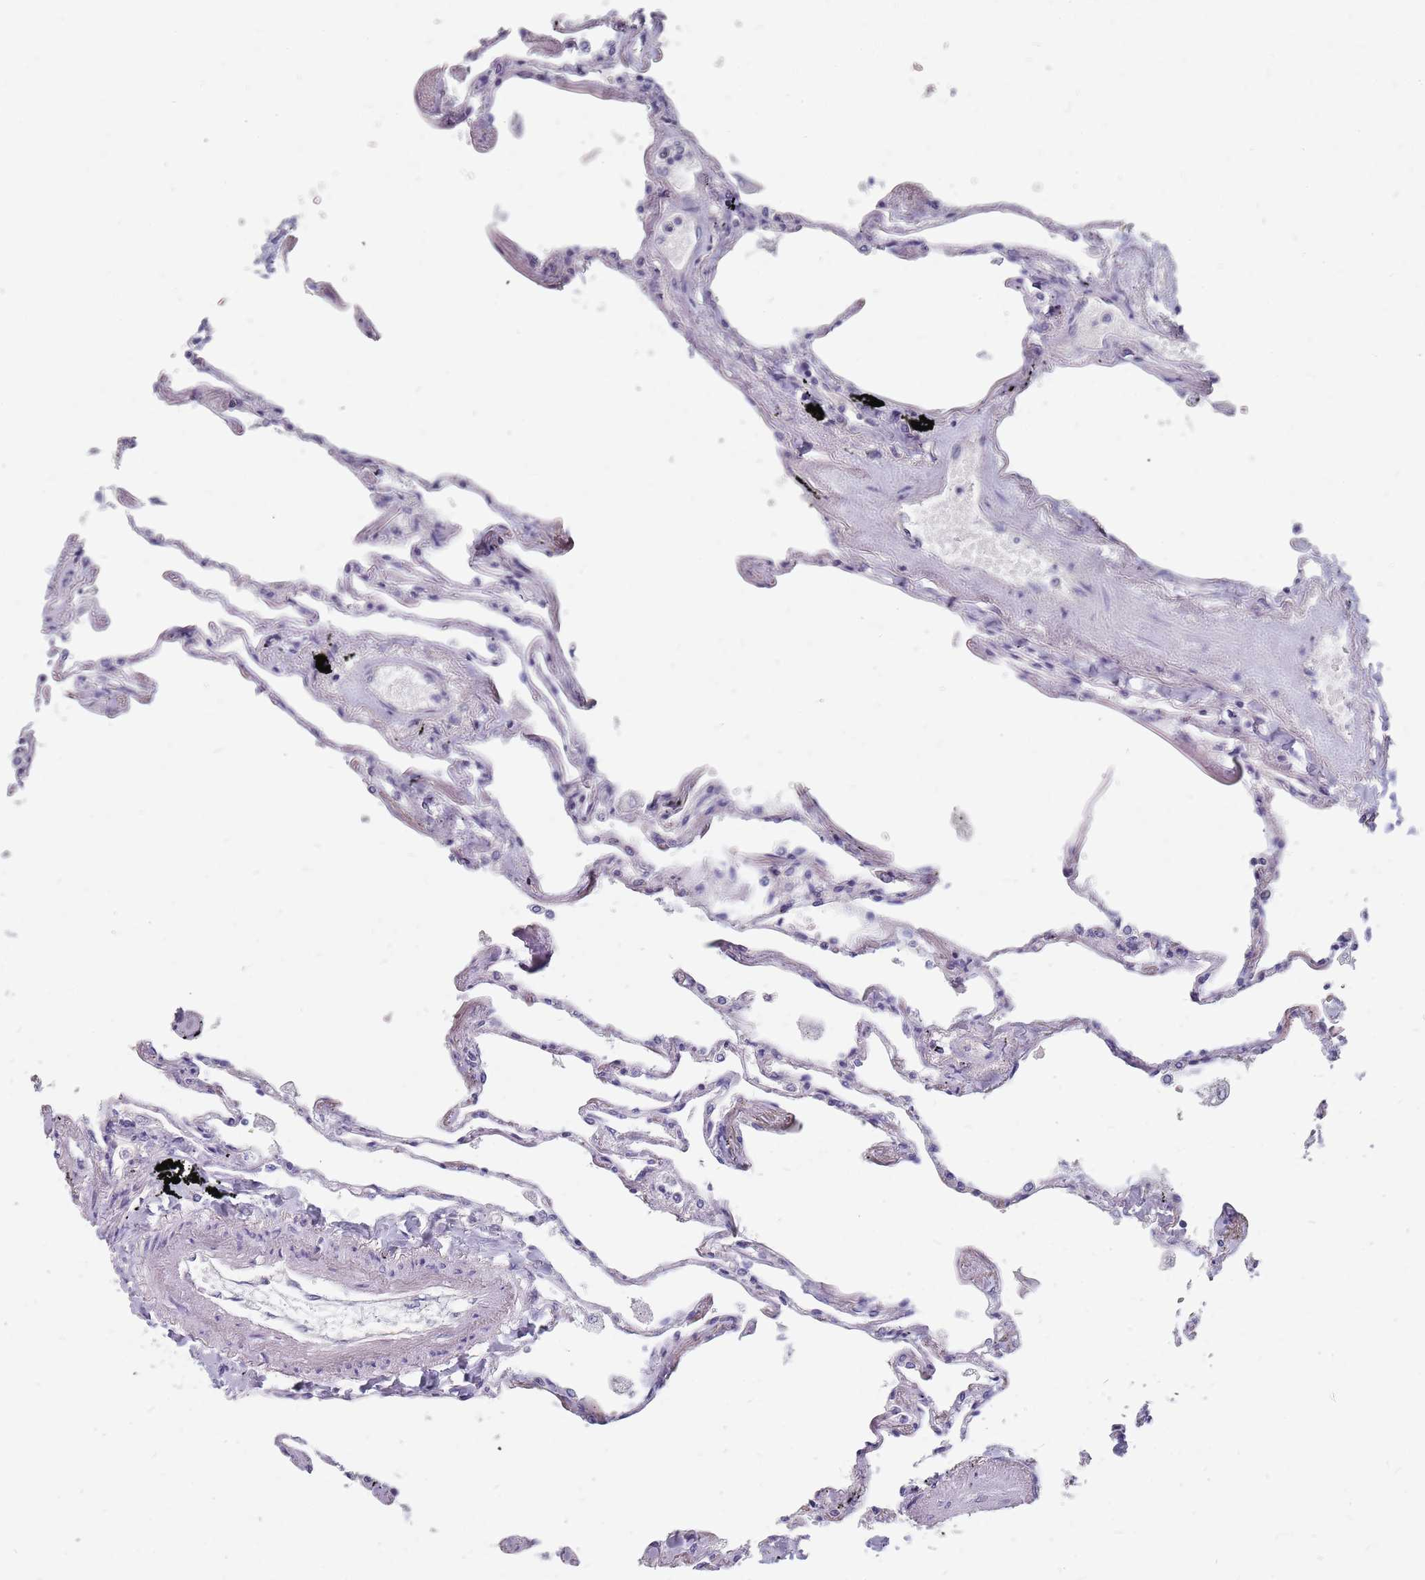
{"staining": {"intensity": "negative", "quantity": "none", "location": "none"}, "tissue": "lung", "cell_type": "Alveolar cells", "image_type": "normal", "snomed": [{"axis": "morphology", "description": "Normal tissue, NOS"}, {"axis": "topography", "description": "Lung"}], "caption": "Immunohistochemistry (IHC) histopathology image of unremarkable lung: human lung stained with DAB demonstrates no significant protein staining in alveolar cells. The staining is performed using DAB (3,3'-diaminobenzidine) brown chromogen with nuclei counter-stained in using hematoxylin.", "gene": "CMTR2", "patient": {"sex": "female", "age": 67}}